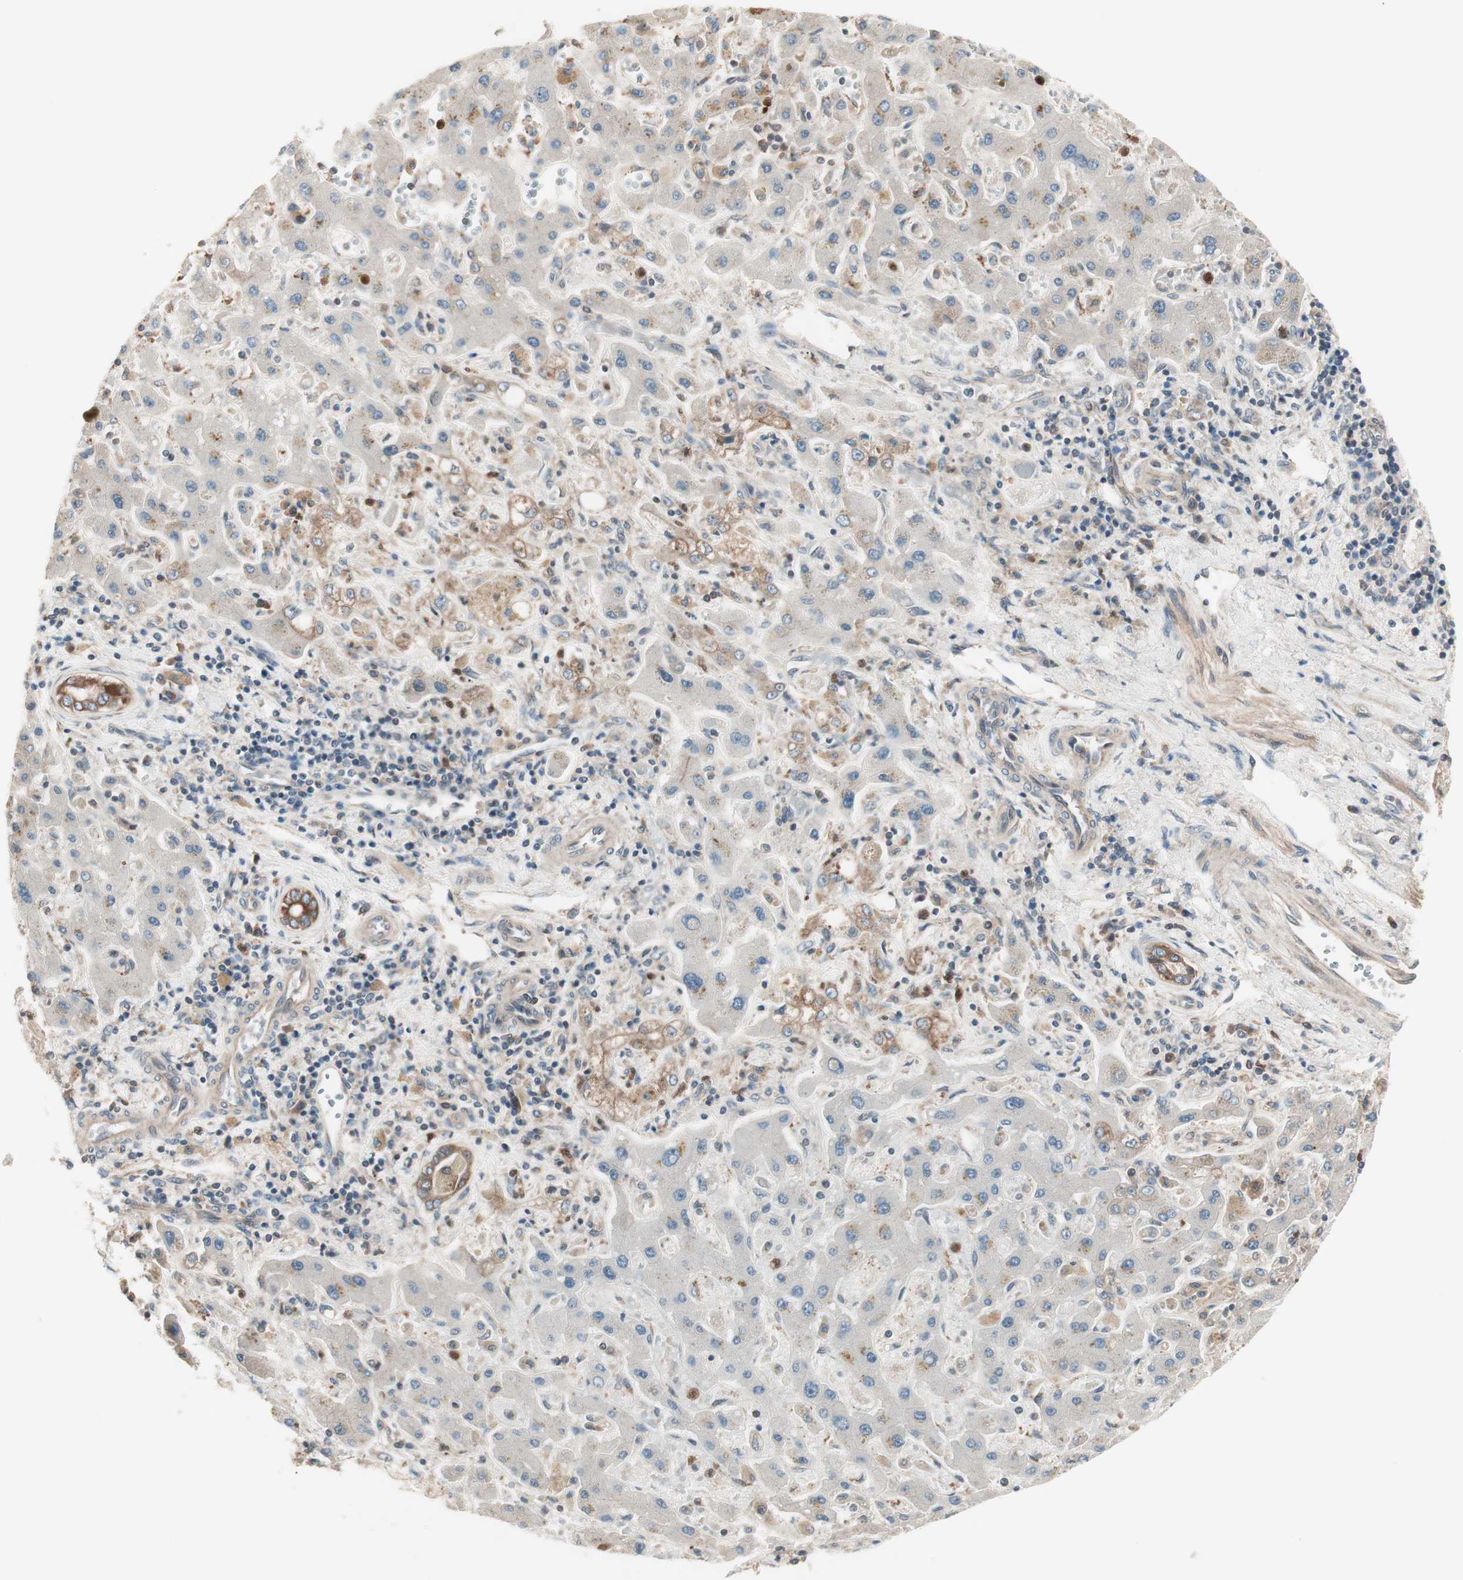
{"staining": {"intensity": "strong", "quantity": ">75%", "location": "cytoplasmic/membranous"}, "tissue": "liver cancer", "cell_type": "Tumor cells", "image_type": "cancer", "snomed": [{"axis": "morphology", "description": "Cholangiocarcinoma"}, {"axis": "topography", "description": "Liver"}], "caption": "Immunohistochemical staining of human liver cholangiocarcinoma exhibits high levels of strong cytoplasmic/membranous positivity in approximately >75% of tumor cells.", "gene": "TSG101", "patient": {"sex": "male", "age": 50}}